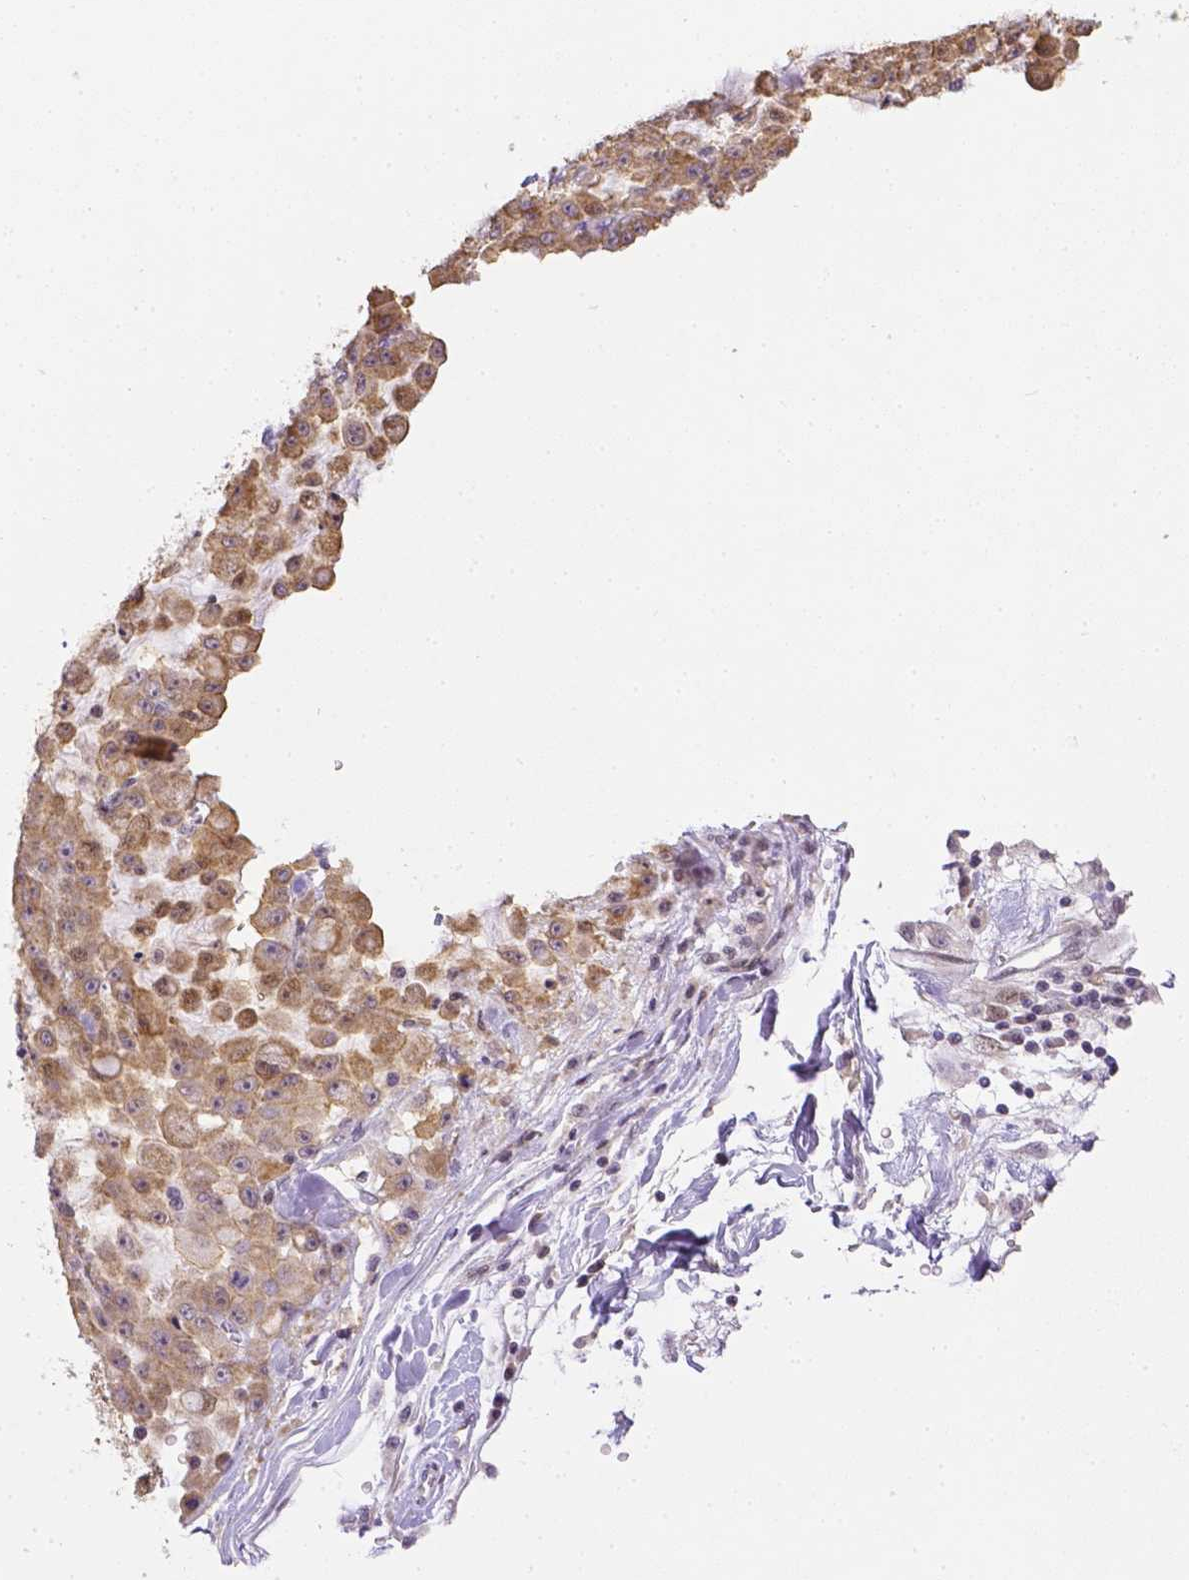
{"staining": {"intensity": "moderate", "quantity": ">75%", "location": "cytoplasmic/membranous"}, "tissue": "stomach cancer", "cell_type": "Tumor cells", "image_type": "cancer", "snomed": [{"axis": "morphology", "description": "Adenocarcinoma, NOS"}, {"axis": "topography", "description": "Stomach"}], "caption": "Adenocarcinoma (stomach) stained with a protein marker displays moderate staining in tumor cells.", "gene": "ZNF280B", "patient": {"sex": "female", "age": 76}}